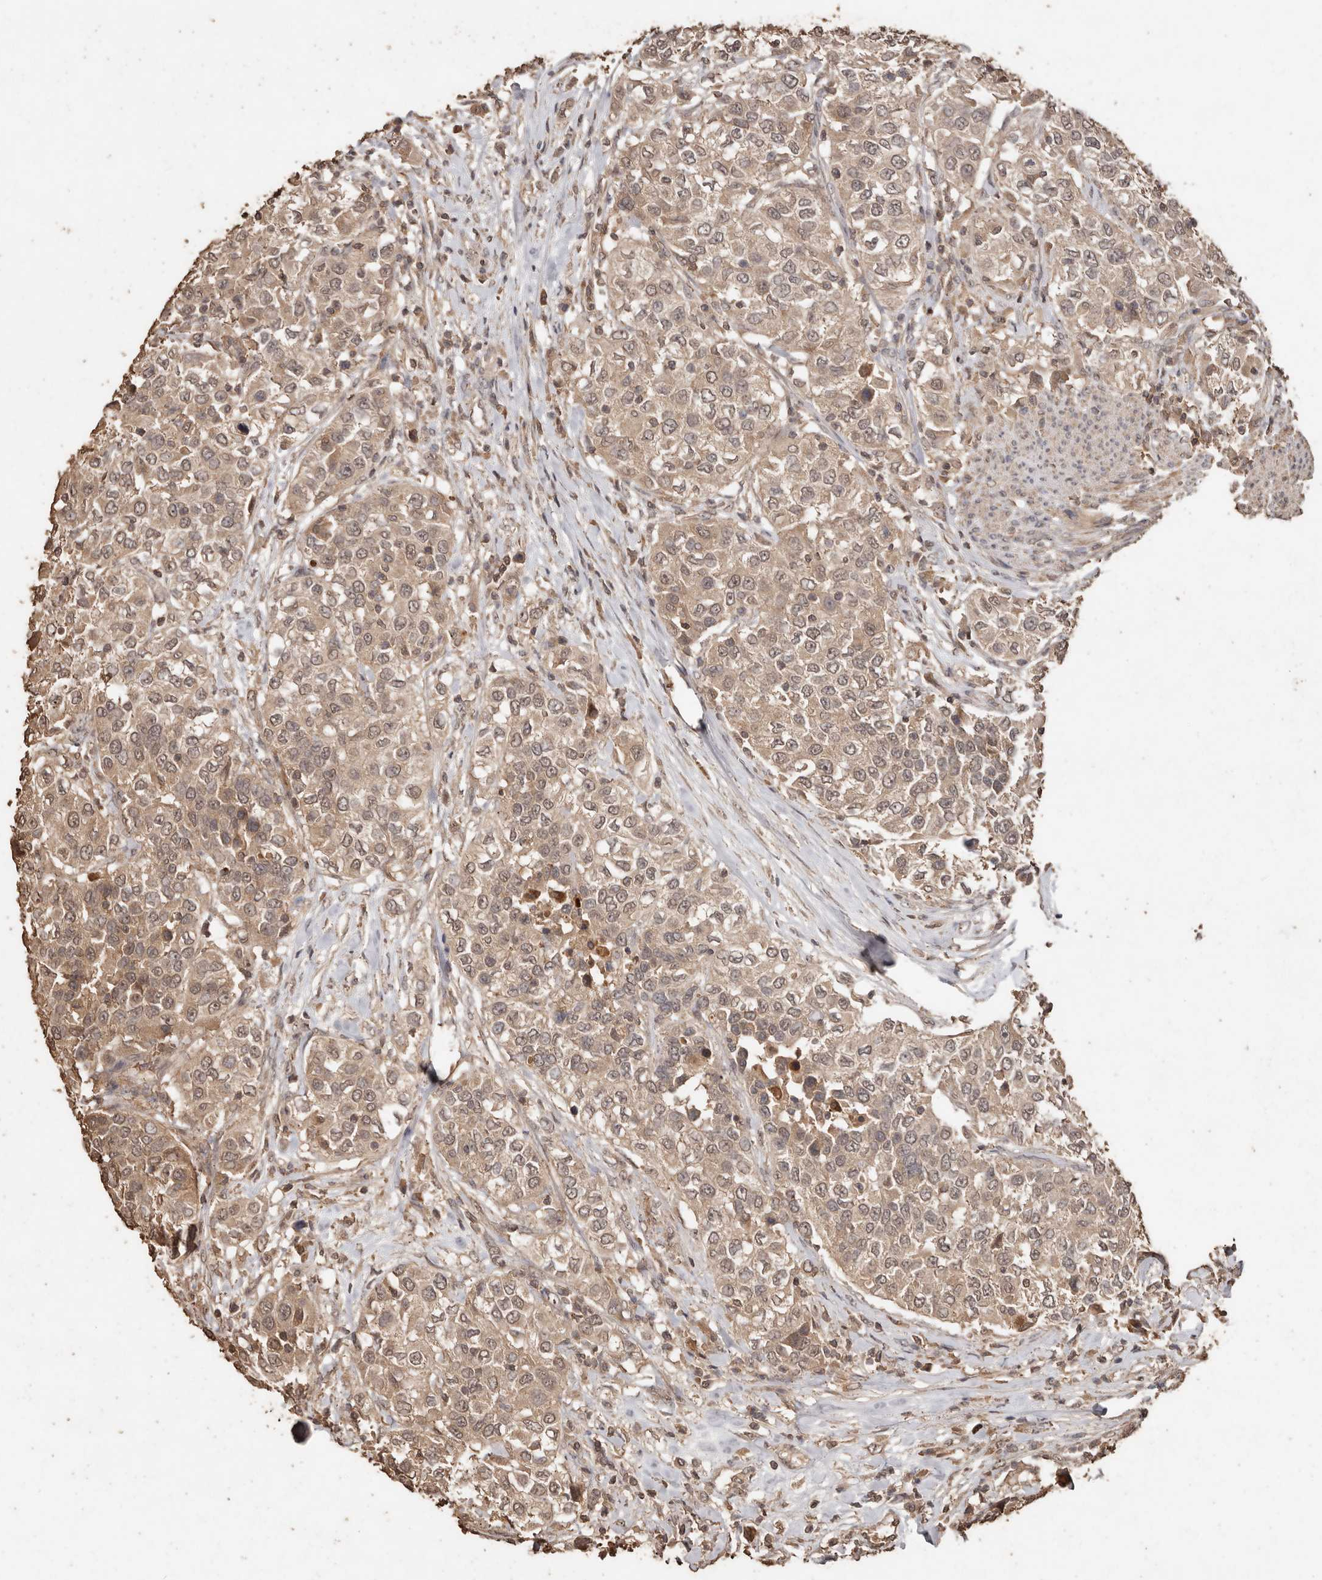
{"staining": {"intensity": "weak", "quantity": ">75%", "location": "cytoplasmic/membranous,nuclear"}, "tissue": "urothelial cancer", "cell_type": "Tumor cells", "image_type": "cancer", "snomed": [{"axis": "morphology", "description": "Urothelial carcinoma, High grade"}, {"axis": "topography", "description": "Urinary bladder"}], "caption": "Human high-grade urothelial carcinoma stained for a protein (brown) shows weak cytoplasmic/membranous and nuclear positive expression in approximately >75% of tumor cells.", "gene": "PKDCC", "patient": {"sex": "female", "age": 80}}